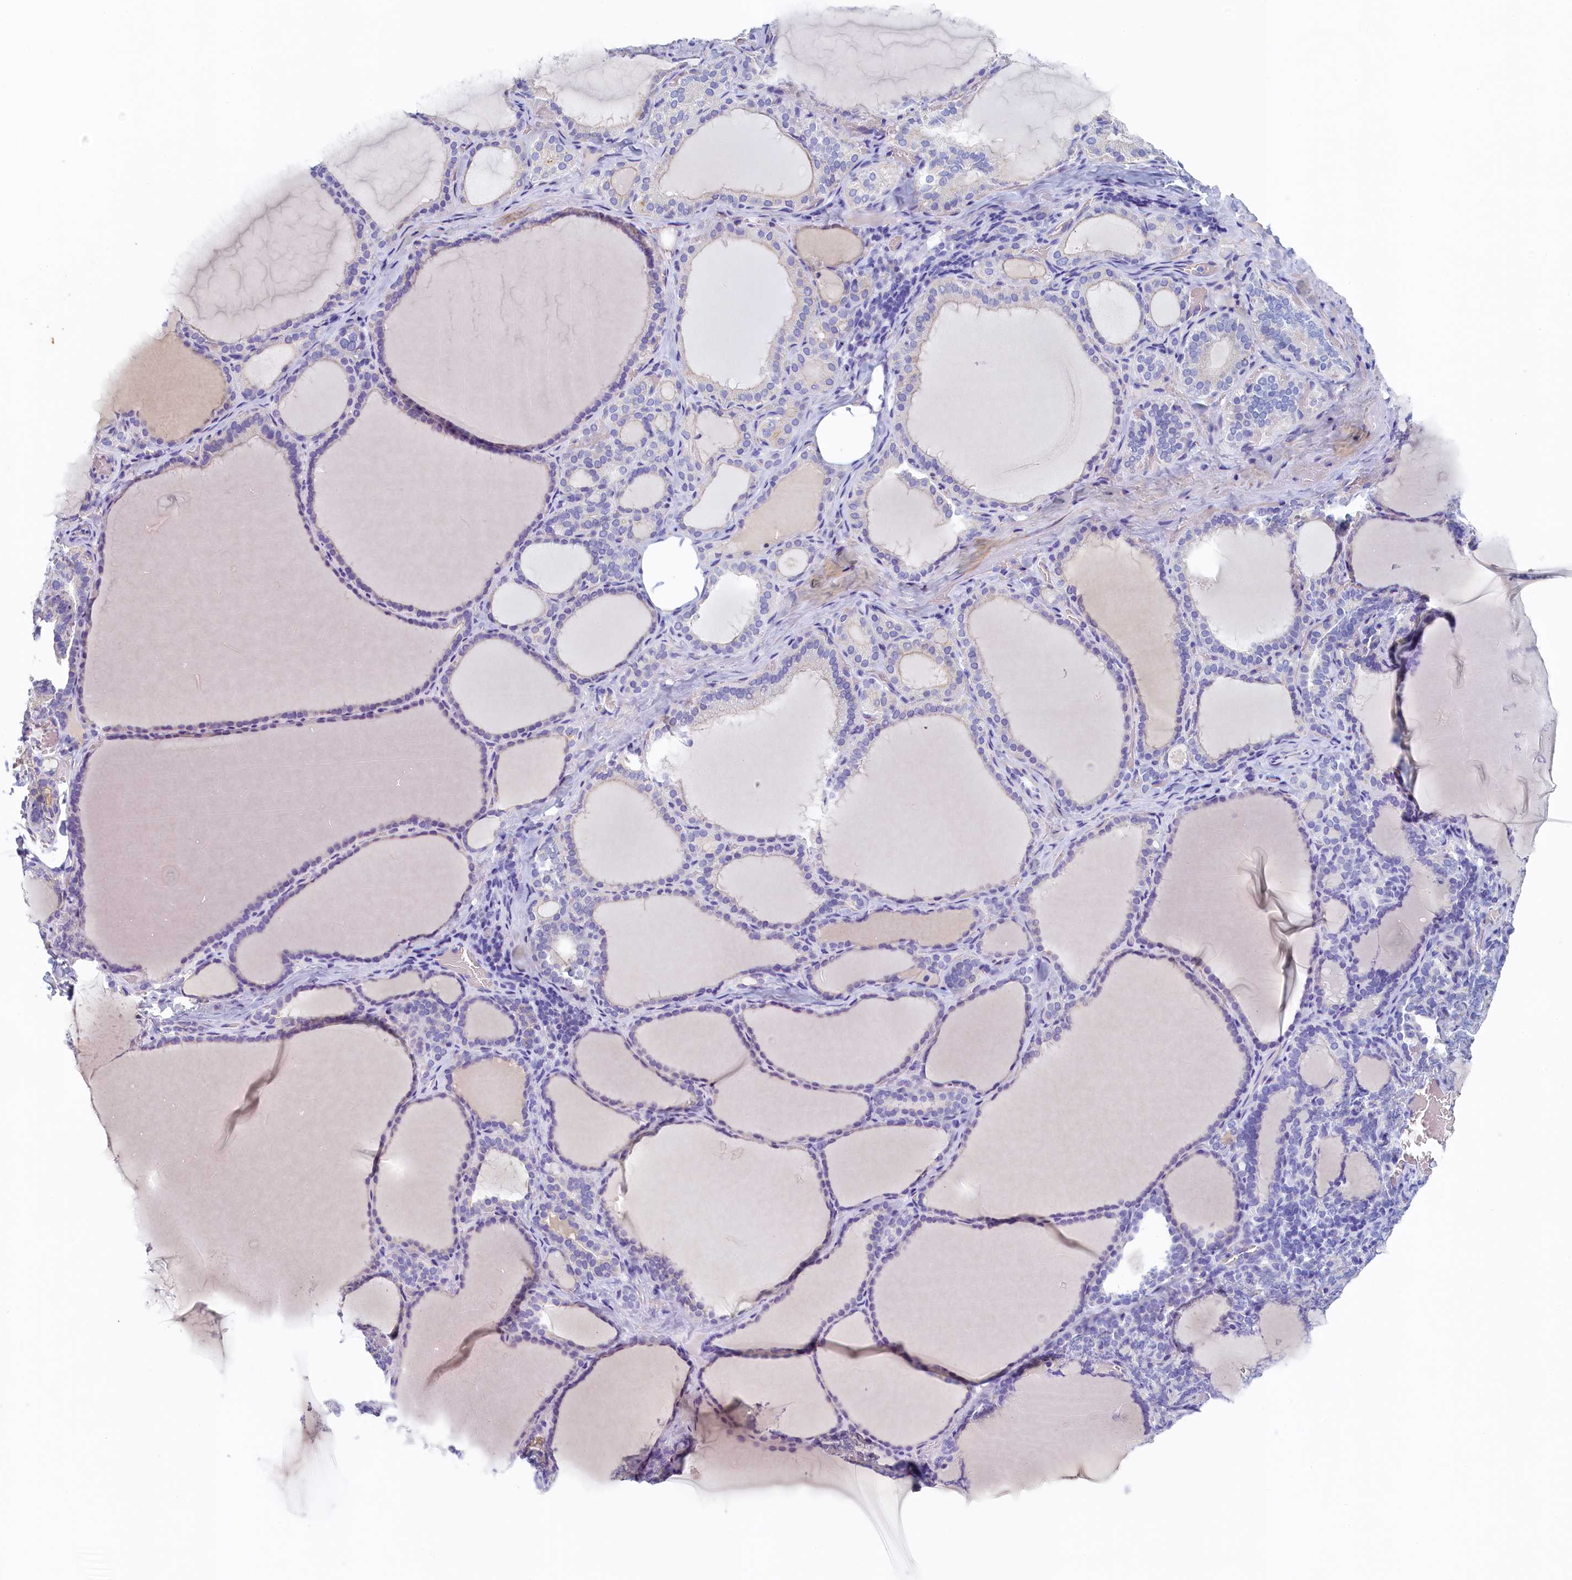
{"staining": {"intensity": "negative", "quantity": "none", "location": "none"}, "tissue": "thyroid gland", "cell_type": "Glandular cells", "image_type": "normal", "snomed": [{"axis": "morphology", "description": "Normal tissue, NOS"}, {"axis": "topography", "description": "Thyroid gland"}], "caption": "DAB immunohistochemical staining of benign thyroid gland shows no significant positivity in glandular cells.", "gene": "GUCA1C", "patient": {"sex": "female", "age": 39}}